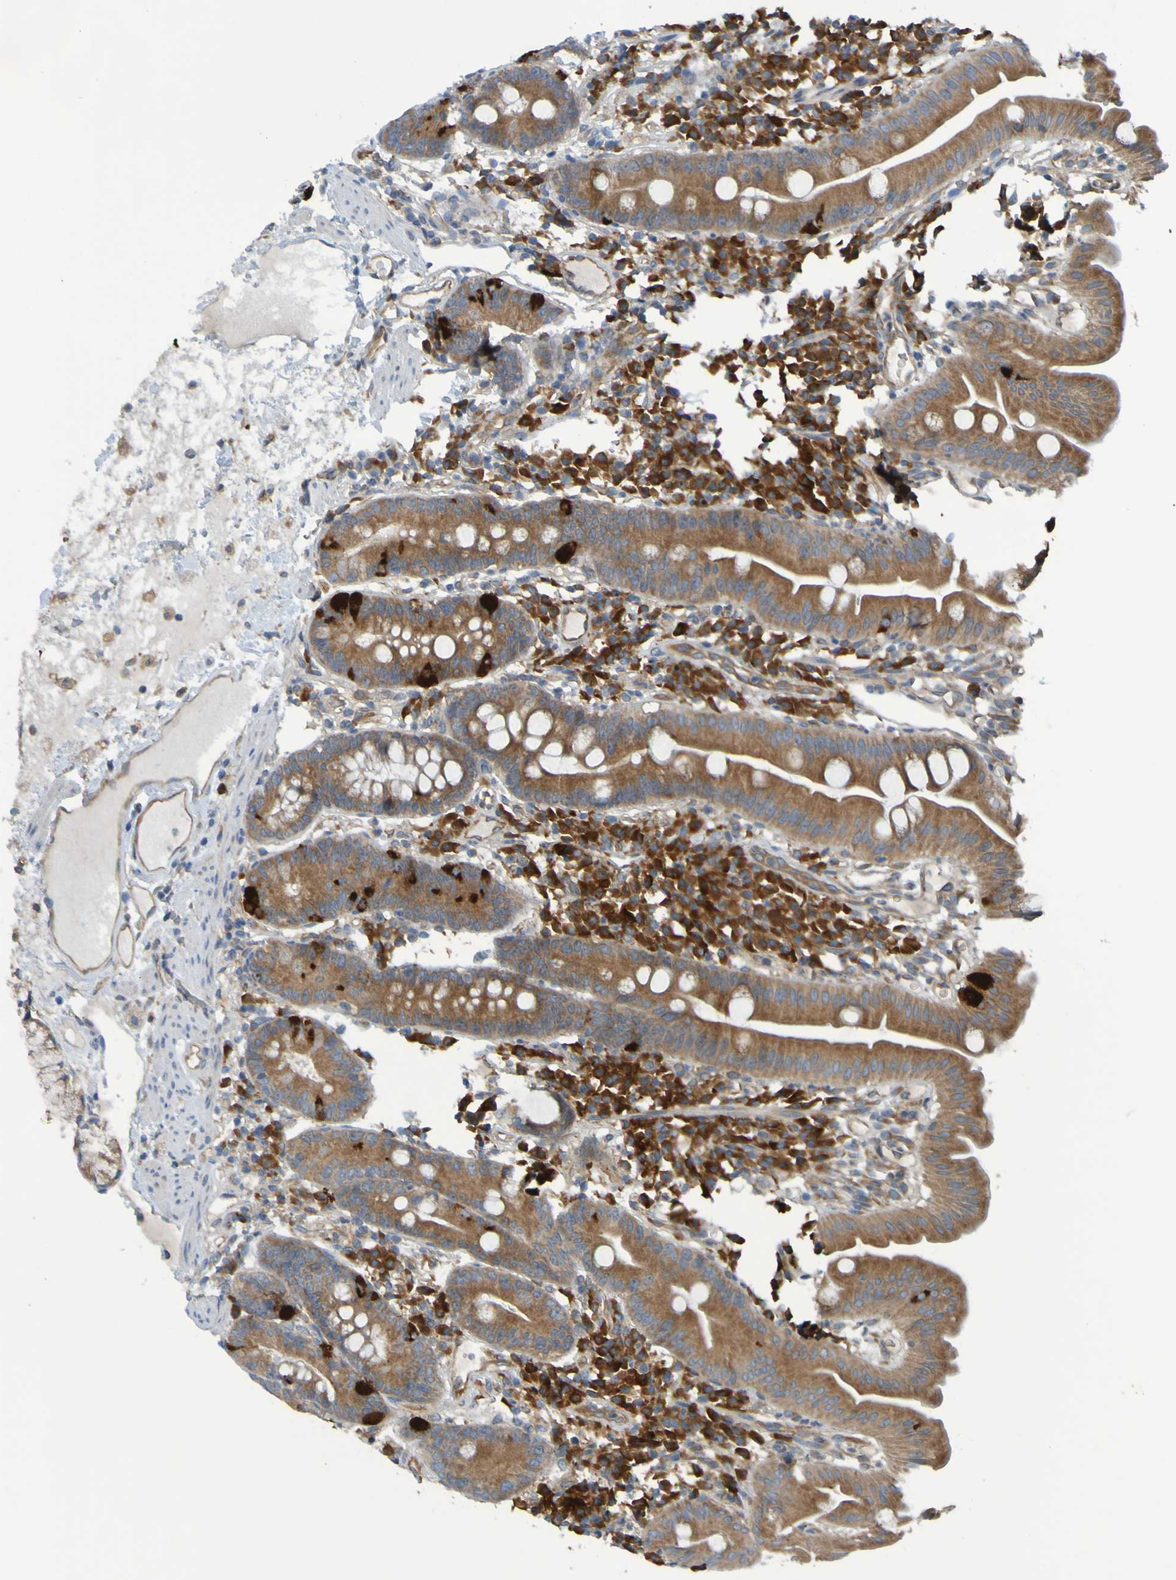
{"staining": {"intensity": "moderate", "quantity": ">75%", "location": "cytoplasmic/membranous"}, "tissue": "duodenum", "cell_type": "Glandular cells", "image_type": "normal", "snomed": [{"axis": "morphology", "description": "Normal tissue, NOS"}, {"axis": "topography", "description": "Duodenum"}], "caption": "This photomicrograph displays unremarkable duodenum stained with immunohistochemistry (IHC) to label a protein in brown. The cytoplasmic/membranous of glandular cells show moderate positivity for the protein. Nuclei are counter-stained blue.", "gene": "DNAJC4", "patient": {"sex": "male", "age": 50}}